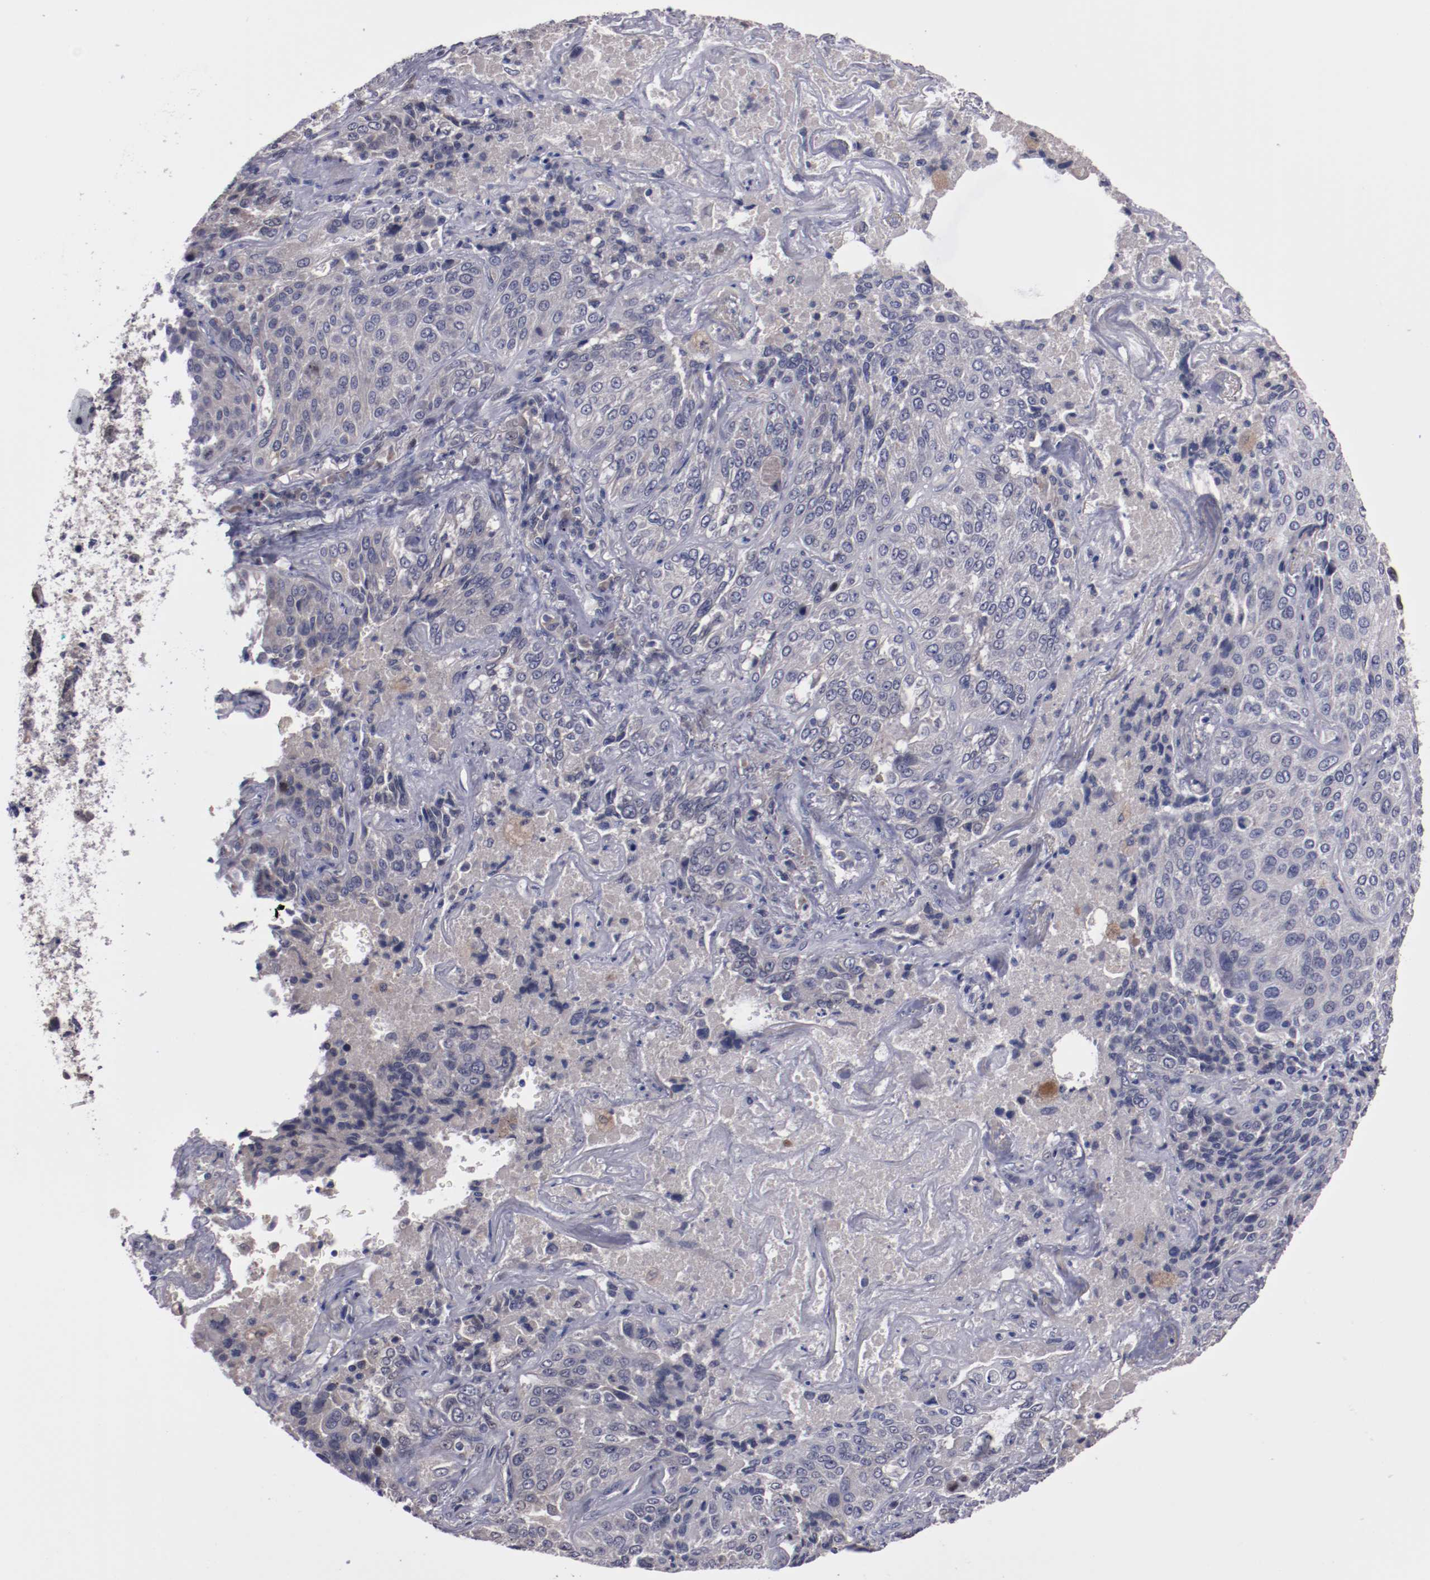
{"staining": {"intensity": "weak", "quantity": "<25%", "location": "cytoplasmic/membranous"}, "tissue": "lung cancer", "cell_type": "Tumor cells", "image_type": "cancer", "snomed": [{"axis": "morphology", "description": "Squamous cell carcinoma, NOS"}, {"axis": "topography", "description": "Lung"}], "caption": "This is a histopathology image of immunohistochemistry staining of lung cancer, which shows no positivity in tumor cells. (DAB (3,3'-diaminobenzidine) immunohistochemistry, high magnification).", "gene": "FAM81A", "patient": {"sex": "male", "age": 54}}